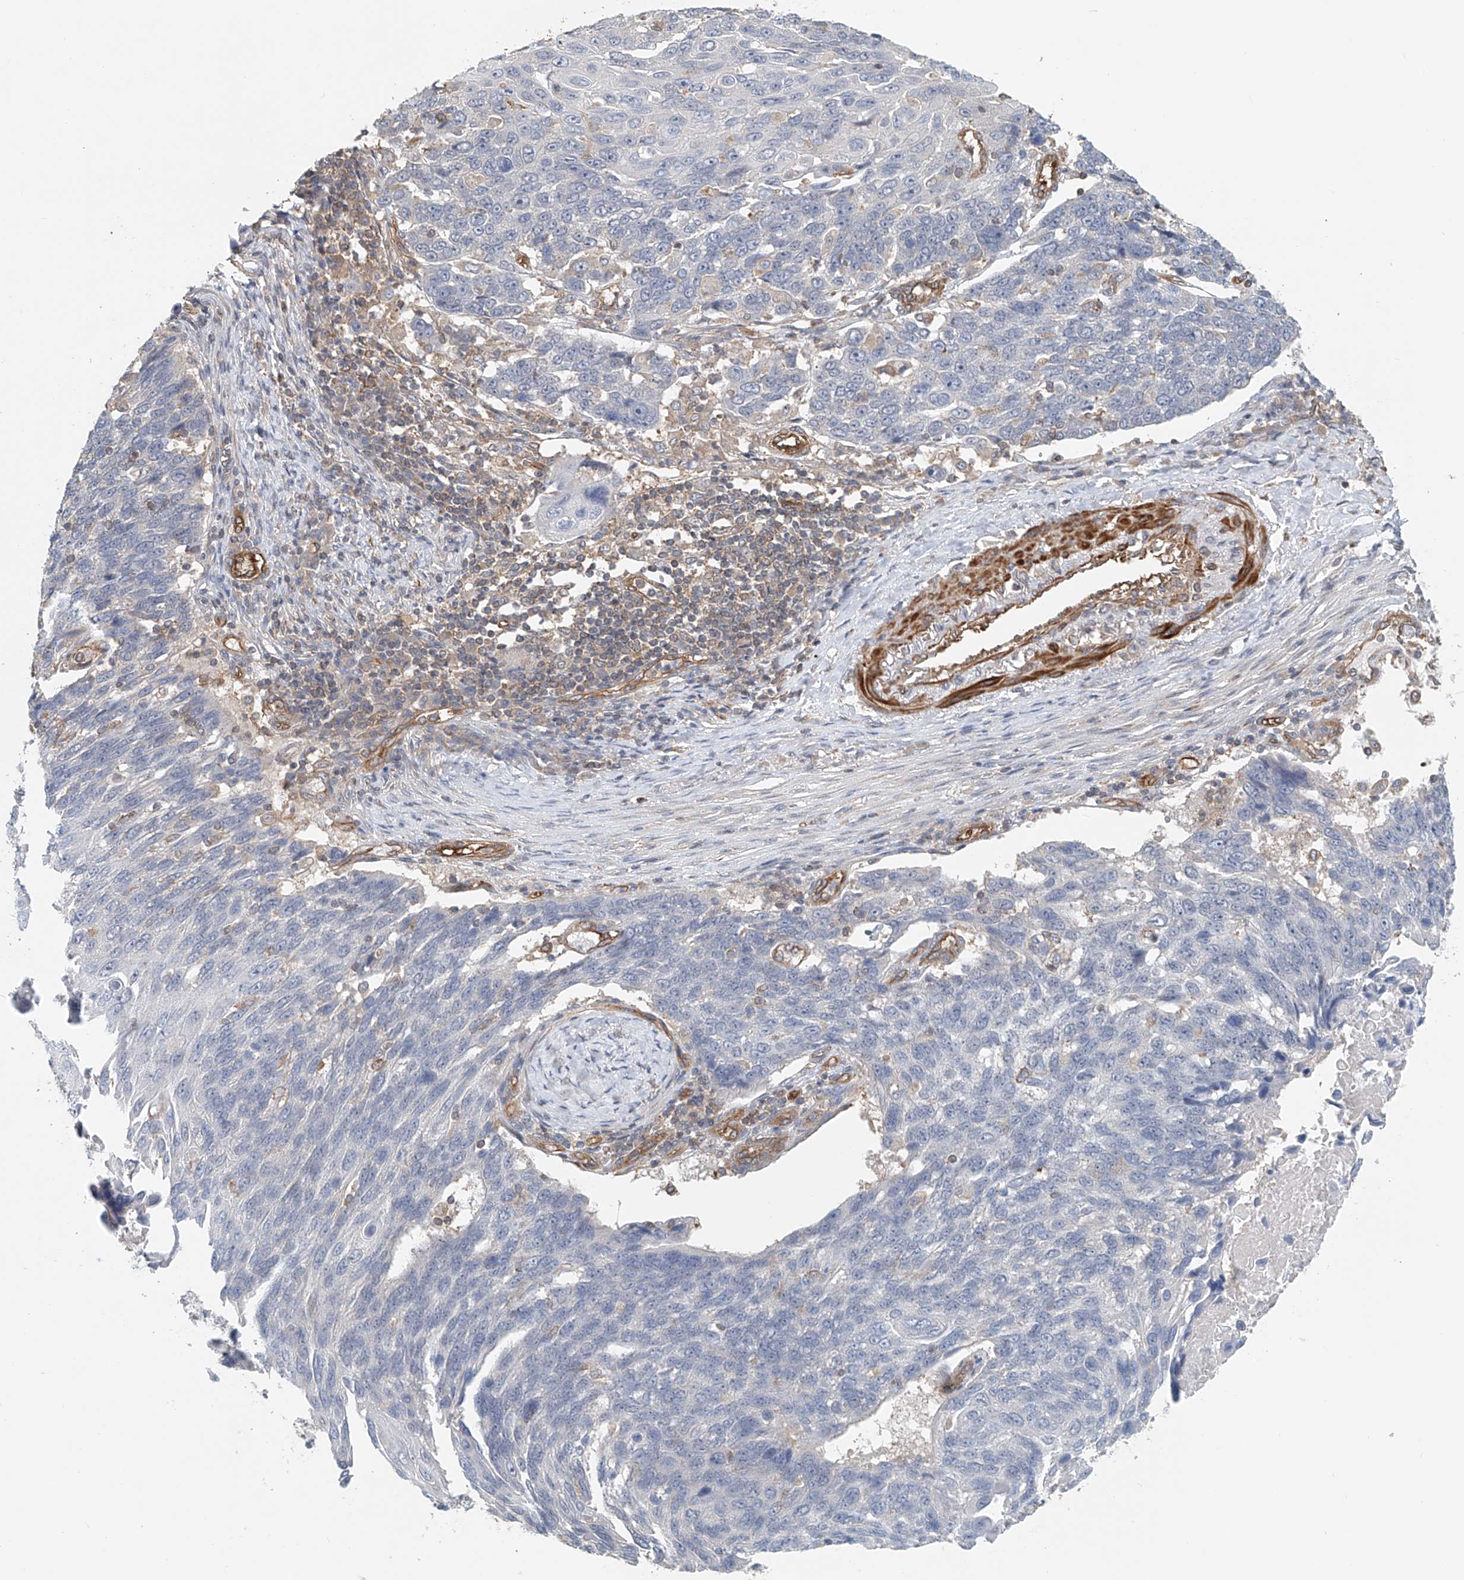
{"staining": {"intensity": "negative", "quantity": "none", "location": "none"}, "tissue": "lung cancer", "cell_type": "Tumor cells", "image_type": "cancer", "snomed": [{"axis": "morphology", "description": "Squamous cell carcinoma, NOS"}, {"axis": "topography", "description": "Lung"}], "caption": "Human lung squamous cell carcinoma stained for a protein using immunohistochemistry (IHC) exhibits no staining in tumor cells.", "gene": "FRYL", "patient": {"sex": "male", "age": 66}}